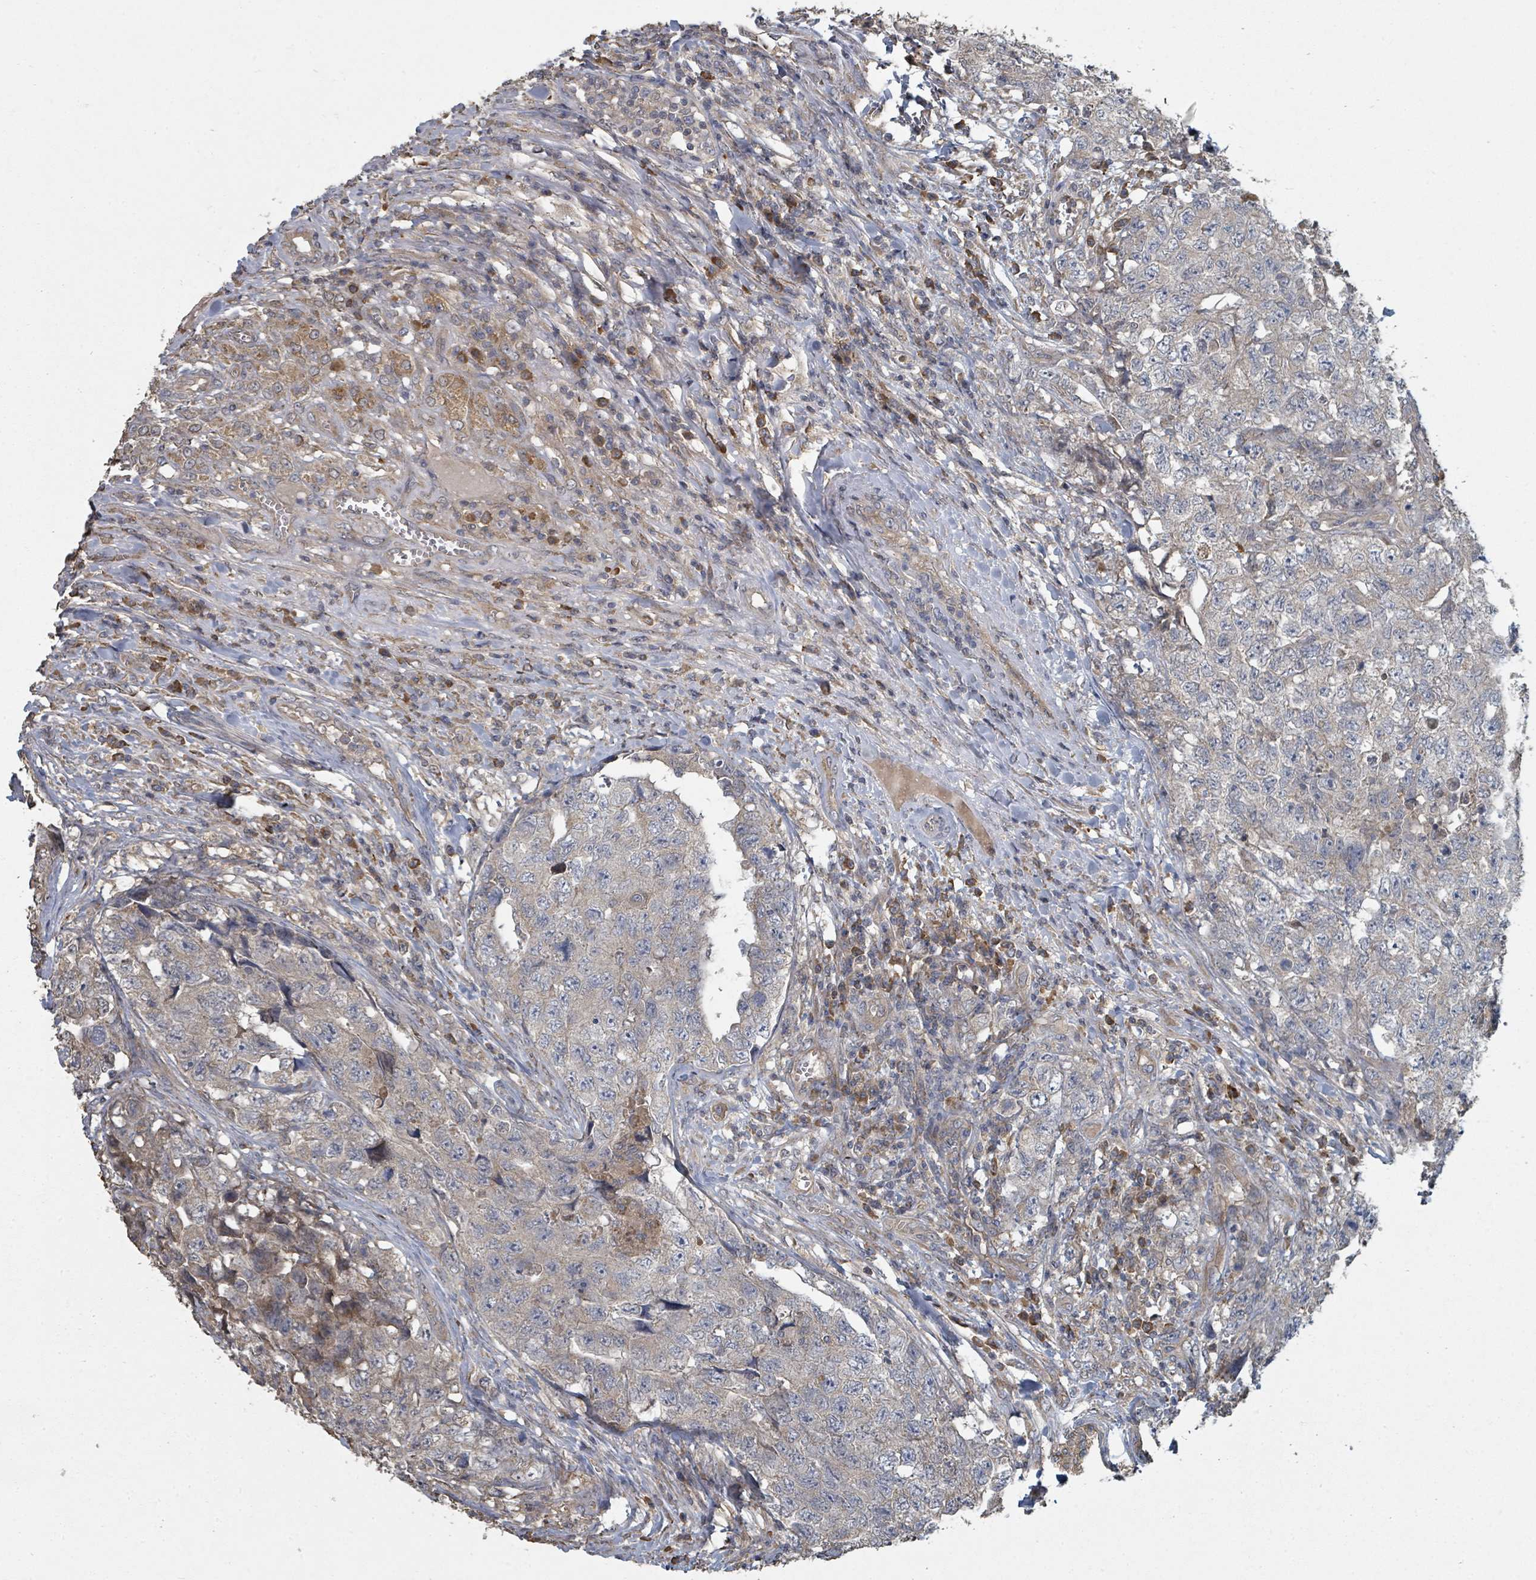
{"staining": {"intensity": "weak", "quantity": "<25%", "location": "cytoplasmic/membranous"}, "tissue": "testis cancer", "cell_type": "Tumor cells", "image_type": "cancer", "snomed": [{"axis": "morphology", "description": "Carcinoma, Embryonal, NOS"}, {"axis": "topography", "description": "Testis"}], "caption": "IHC micrograph of neoplastic tissue: testis cancer stained with DAB reveals no significant protein expression in tumor cells.", "gene": "WDFY1", "patient": {"sex": "male", "age": 31}}